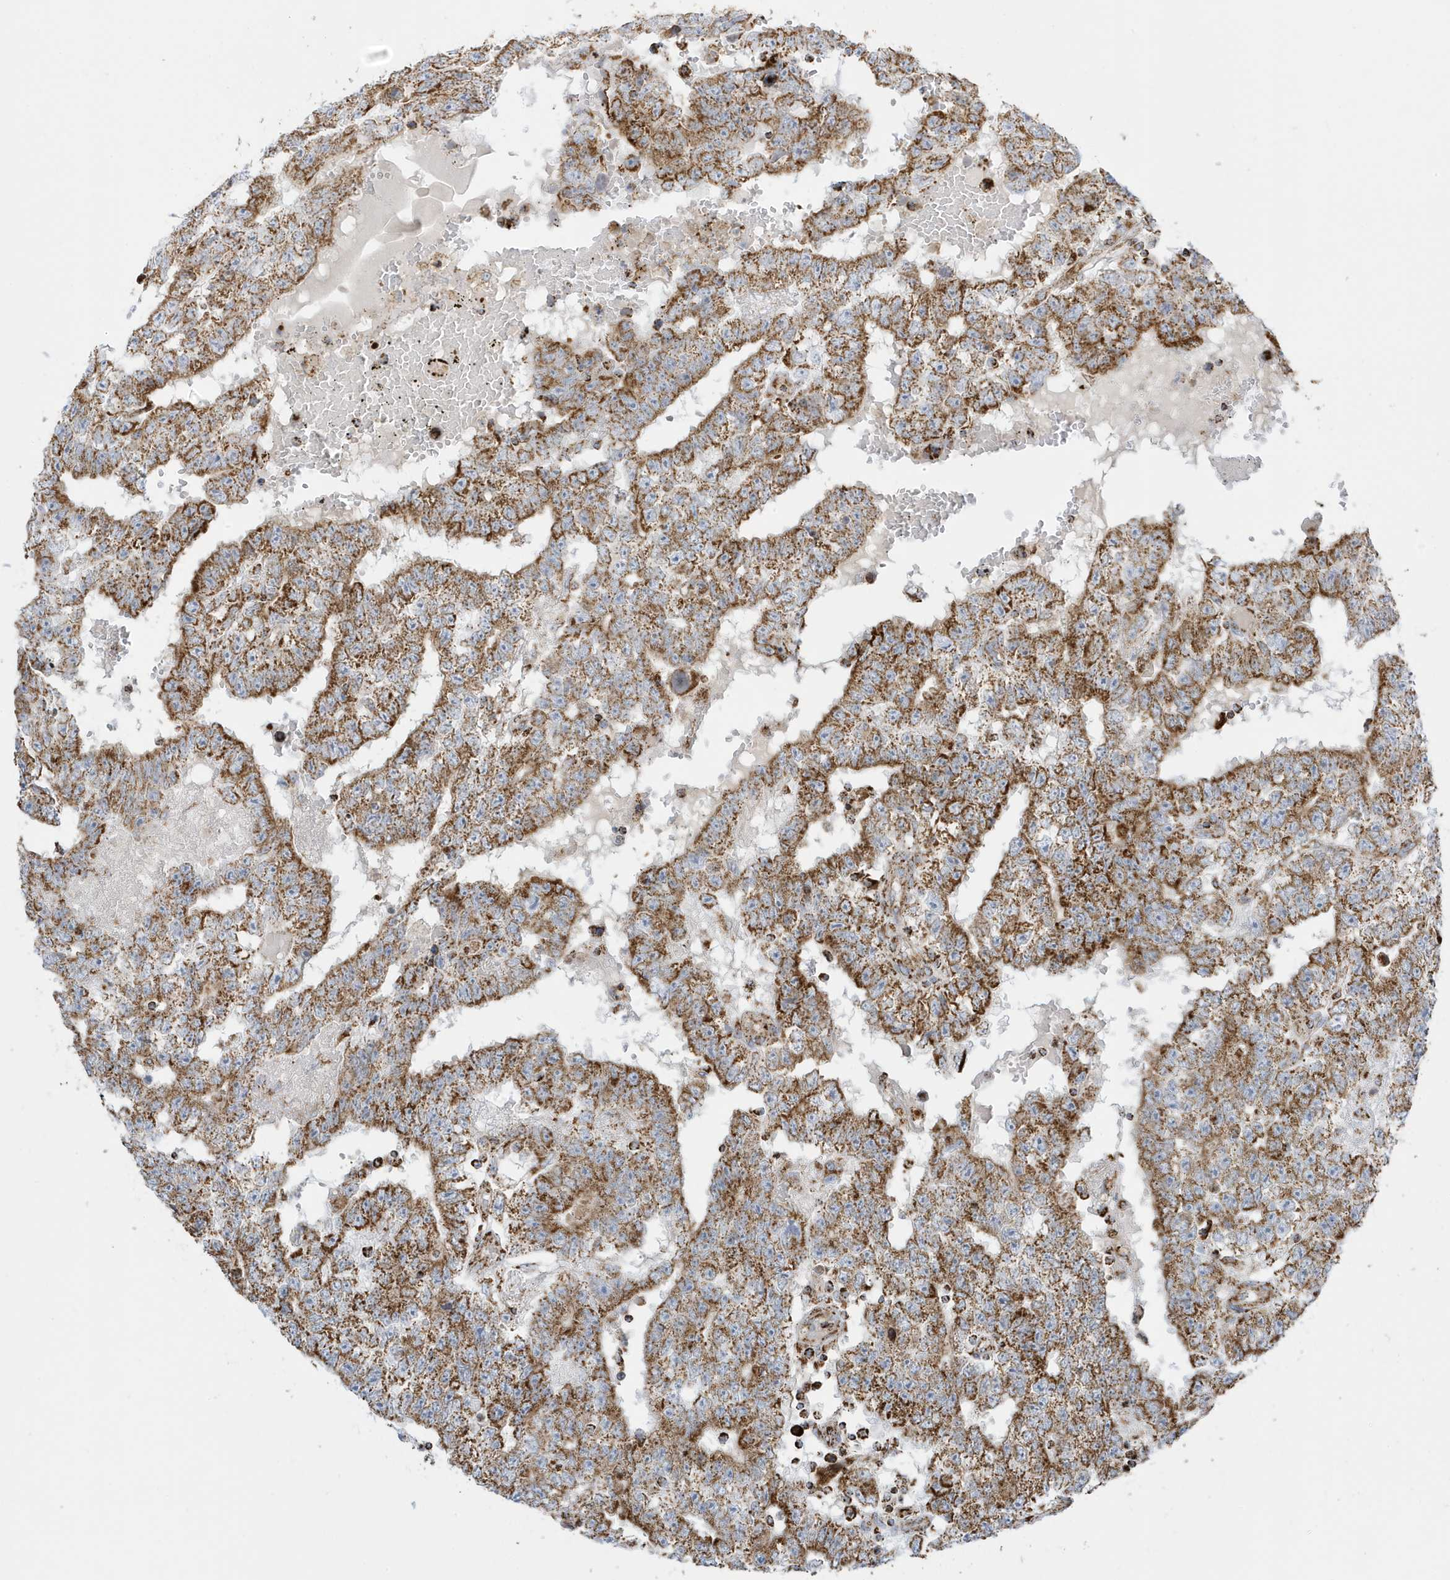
{"staining": {"intensity": "moderate", "quantity": ">75%", "location": "cytoplasmic/membranous"}, "tissue": "testis cancer", "cell_type": "Tumor cells", "image_type": "cancer", "snomed": [{"axis": "morphology", "description": "Carcinoma, Embryonal, NOS"}, {"axis": "topography", "description": "Testis"}], "caption": "DAB (3,3'-diaminobenzidine) immunohistochemical staining of human testis cancer (embryonal carcinoma) exhibits moderate cytoplasmic/membranous protein staining in approximately >75% of tumor cells.", "gene": "ATP5ME", "patient": {"sex": "male", "age": 25}}